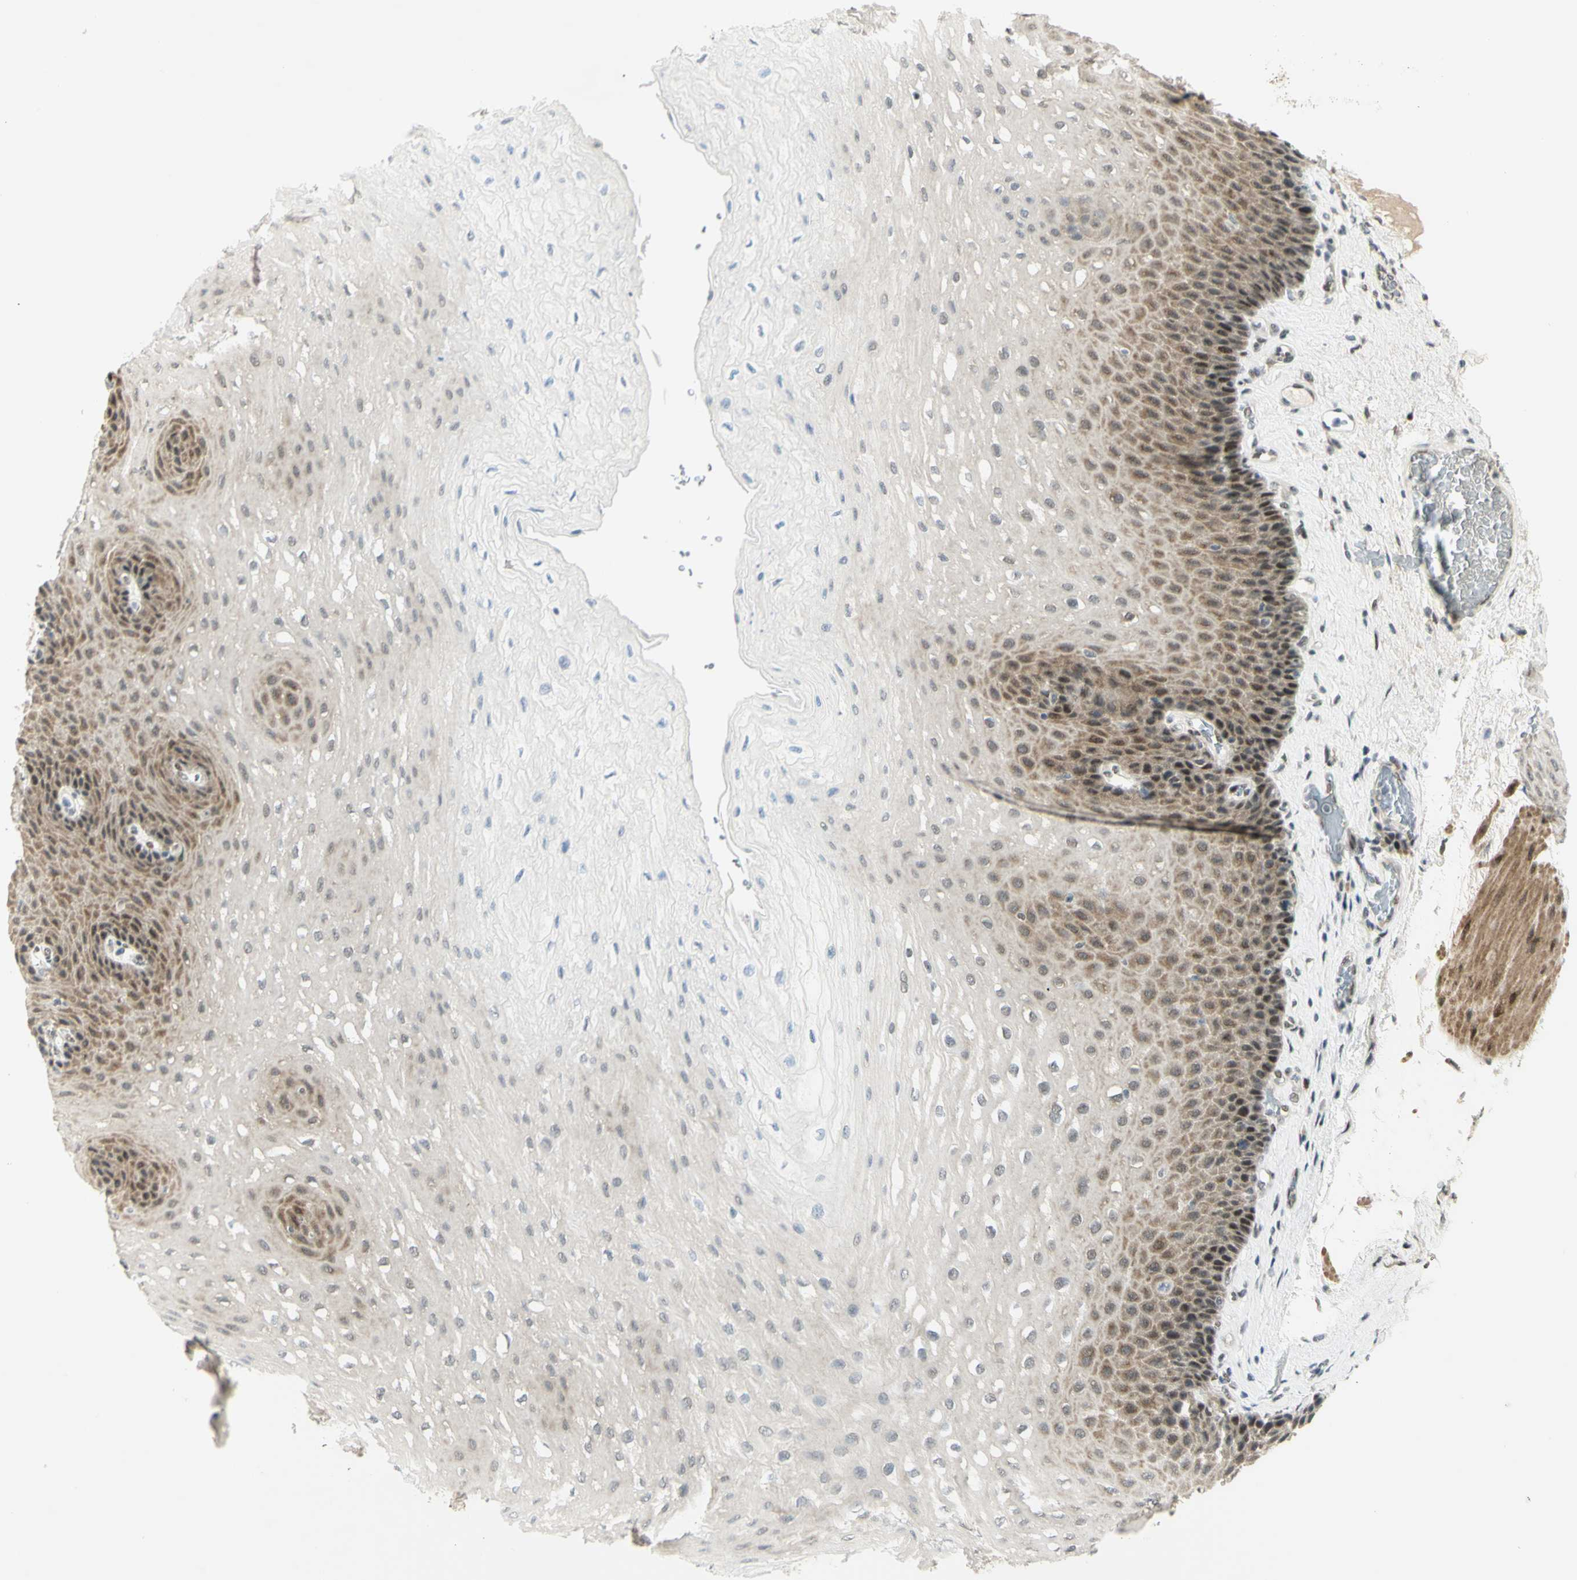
{"staining": {"intensity": "moderate", "quantity": "25%-75%", "location": "cytoplasmic/membranous,nuclear"}, "tissue": "esophagus", "cell_type": "Squamous epithelial cells", "image_type": "normal", "snomed": [{"axis": "morphology", "description": "Normal tissue, NOS"}, {"axis": "topography", "description": "Esophagus"}], "caption": "The histopathology image displays a brown stain indicating the presence of a protein in the cytoplasmic/membranous,nuclear of squamous epithelial cells in esophagus. Immunohistochemistry stains the protein in brown and the nuclei are stained blue.", "gene": "DDX1", "patient": {"sex": "female", "age": 72}}